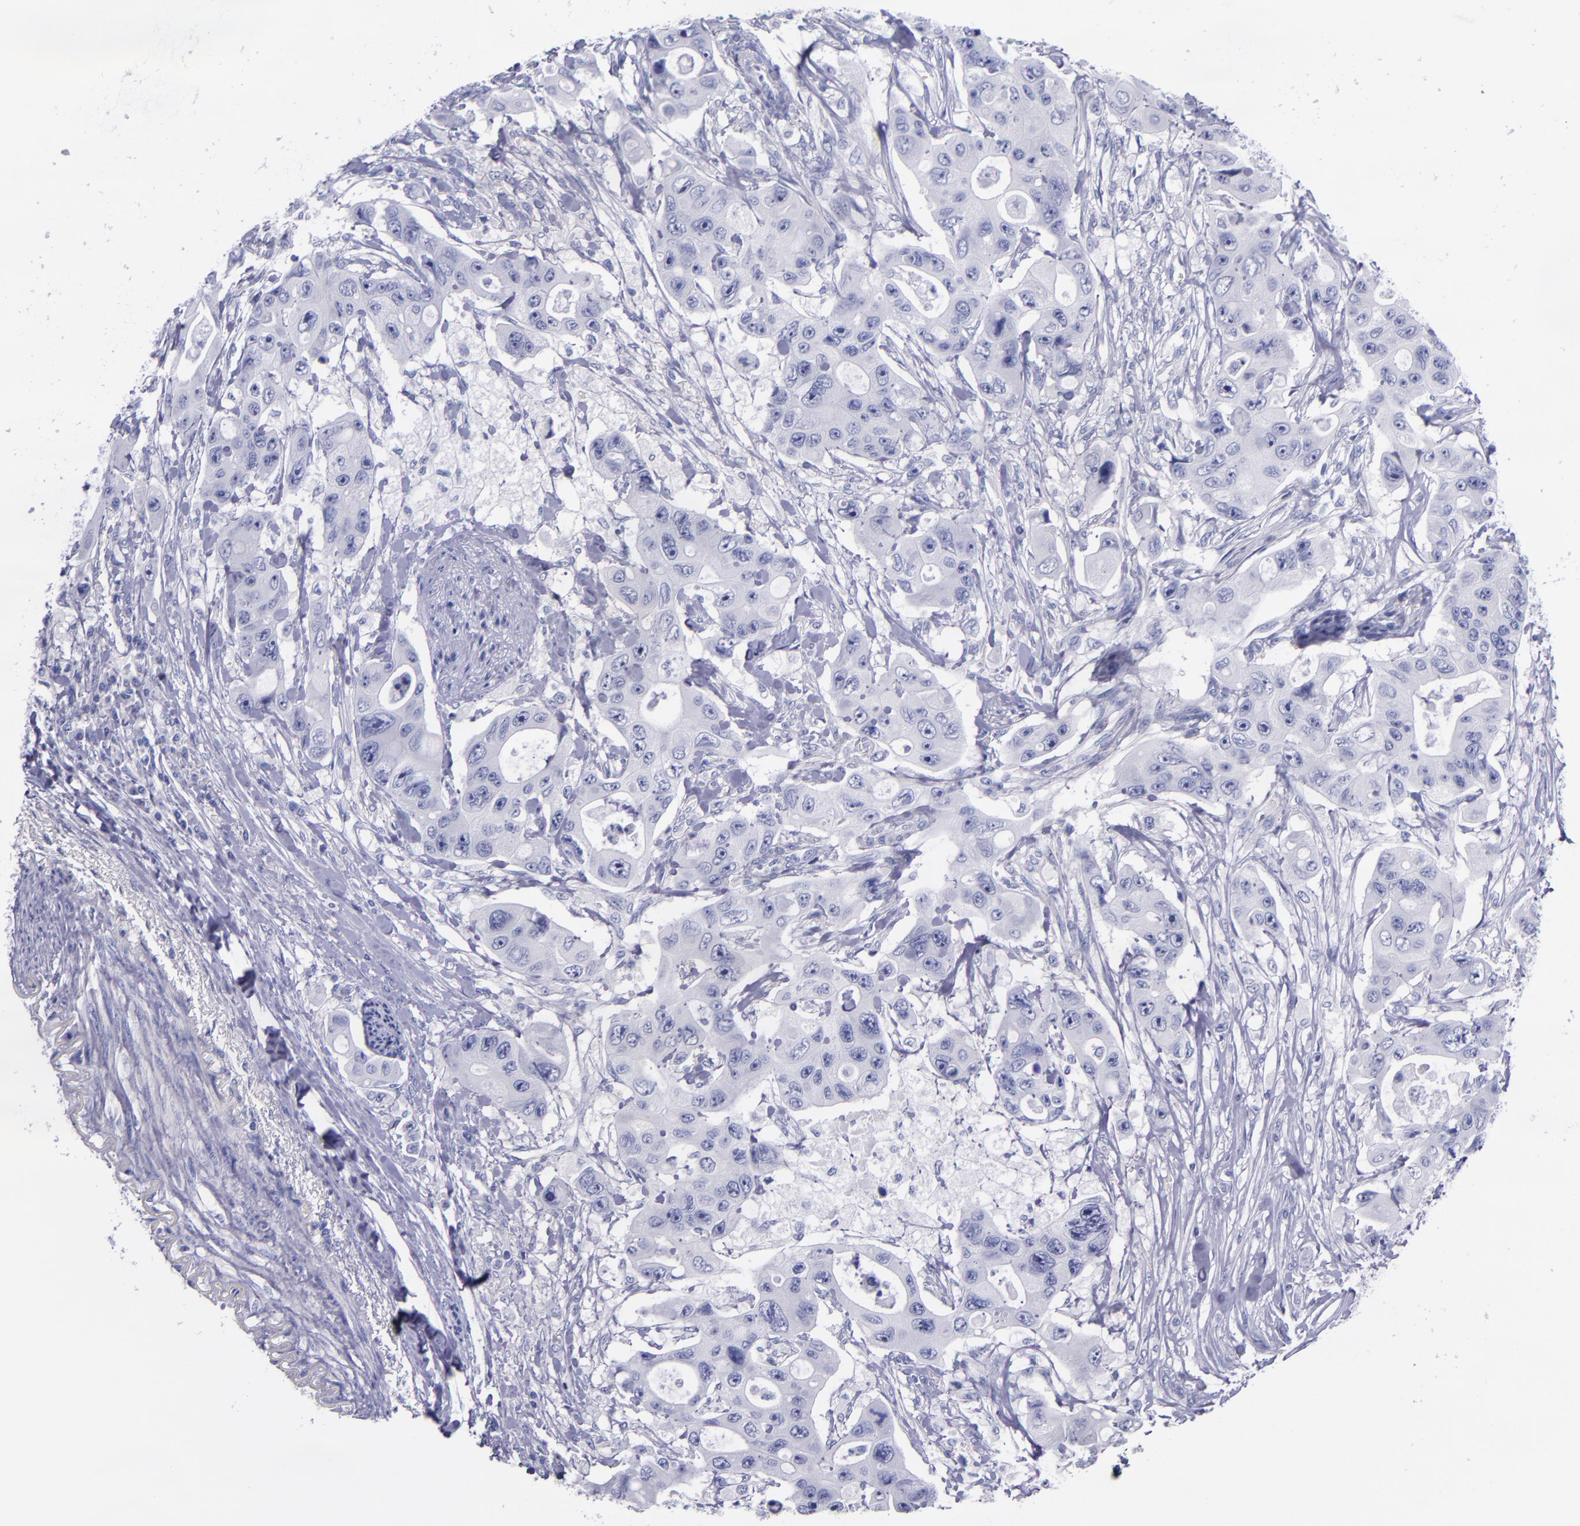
{"staining": {"intensity": "negative", "quantity": "none", "location": "none"}, "tissue": "colorectal cancer", "cell_type": "Tumor cells", "image_type": "cancer", "snomed": [{"axis": "morphology", "description": "Adenocarcinoma, NOS"}, {"axis": "topography", "description": "Colon"}], "caption": "Immunohistochemistry photomicrograph of human colorectal cancer (adenocarcinoma) stained for a protein (brown), which exhibits no positivity in tumor cells.", "gene": "SV2A", "patient": {"sex": "female", "age": 46}}